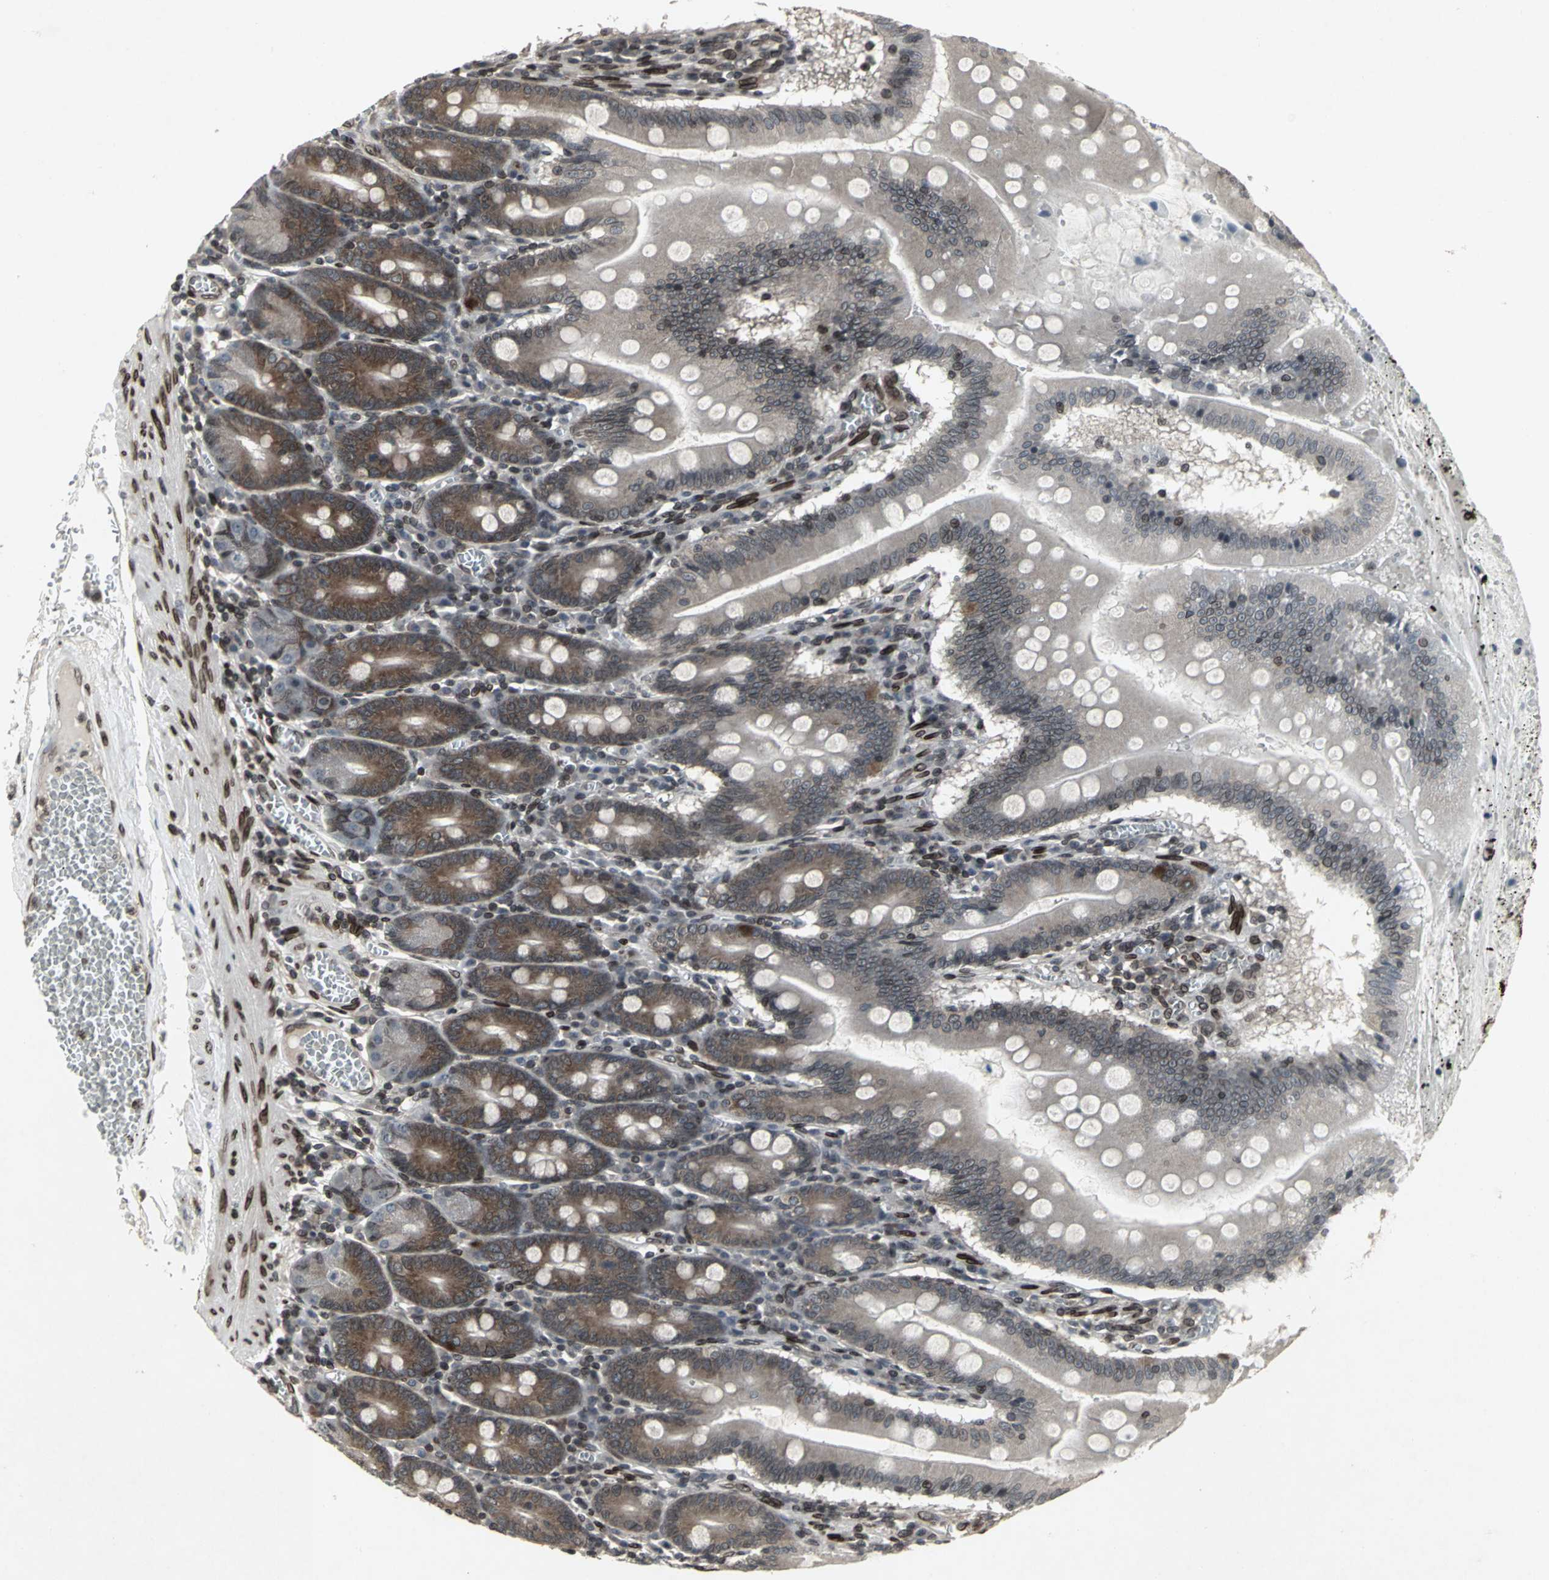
{"staining": {"intensity": "moderate", "quantity": "25%-75%", "location": "cytoplasmic/membranous,nuclear"}, "tissue": "small intestine", "cell_type": "Glandular cells", "image_type": "normal", "snomed": [{"axis": "morphology", "description": "Normal tissue, NOS"}, {"axis": "topography", "description": "Small intestine"}], "caption": "Normal small intestine shows moderate cytoplasmic/membranous,nuclear expression in about 25%-75% of glandular cells The protein is stained brown, and the nuclei are stained in blue (DAB IHC with brightfield microscopy, high magnification)..", "gene": "SH2B3", "patient": {"sex": "male", "age": 71}}